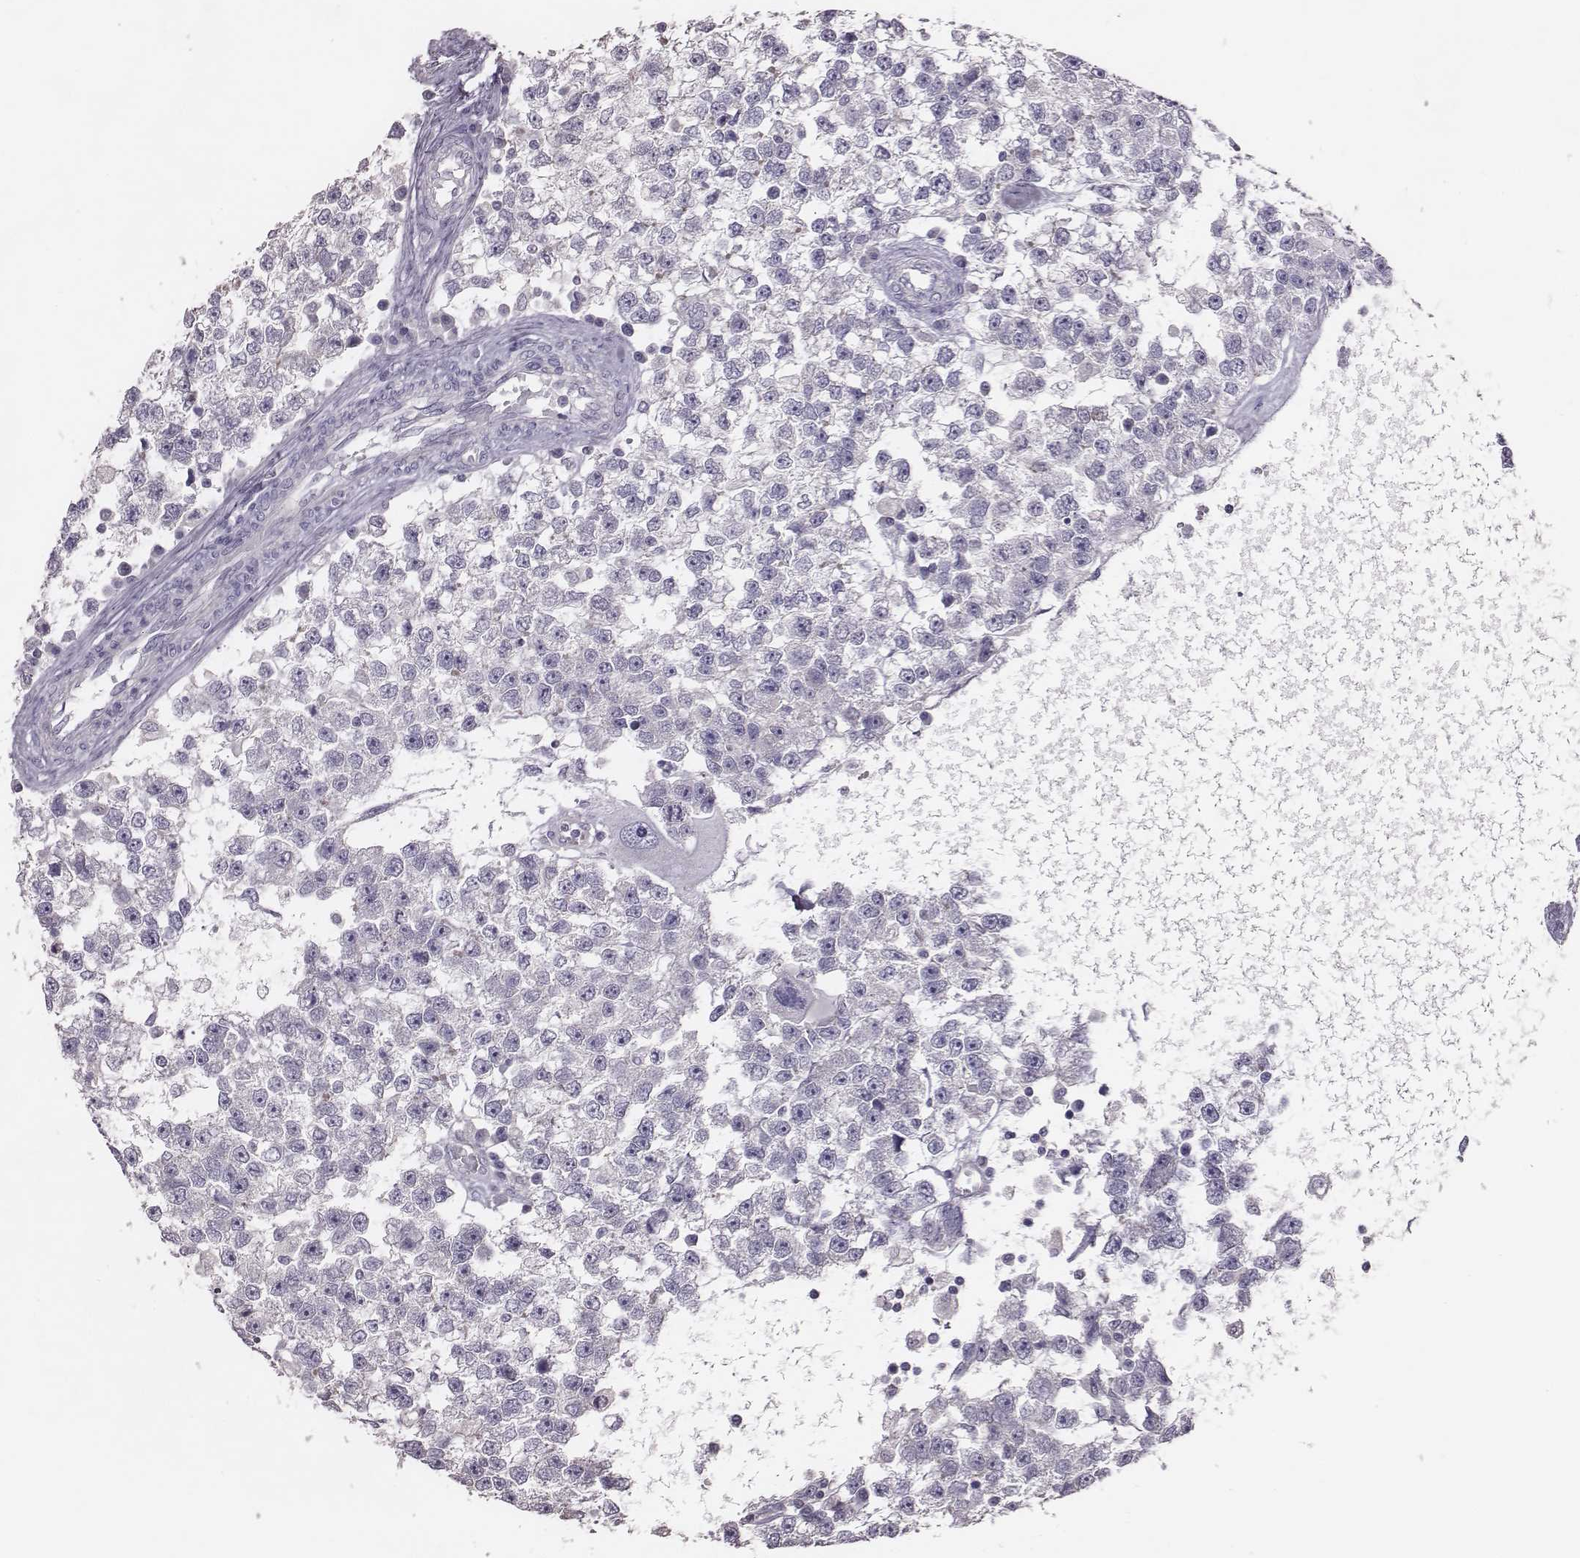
{"staining": {"intensity": "negative", "quantity": "none", "location": "none"}, "tissue": "testis cancer", "cell_type": "Tumor cells", "image_type": "cancer", "snomed": [{"axis": "morphology", "description": "Seminoma, NOS"}, {"axis": "topography", "description": "Testis"}], "caption": "The IHC photomicrograph has no significant expression in tumor cells of seminoma (testis) tissue.", "gene": "P2RY10", "patient": {"sex": "male", "age": 34}}